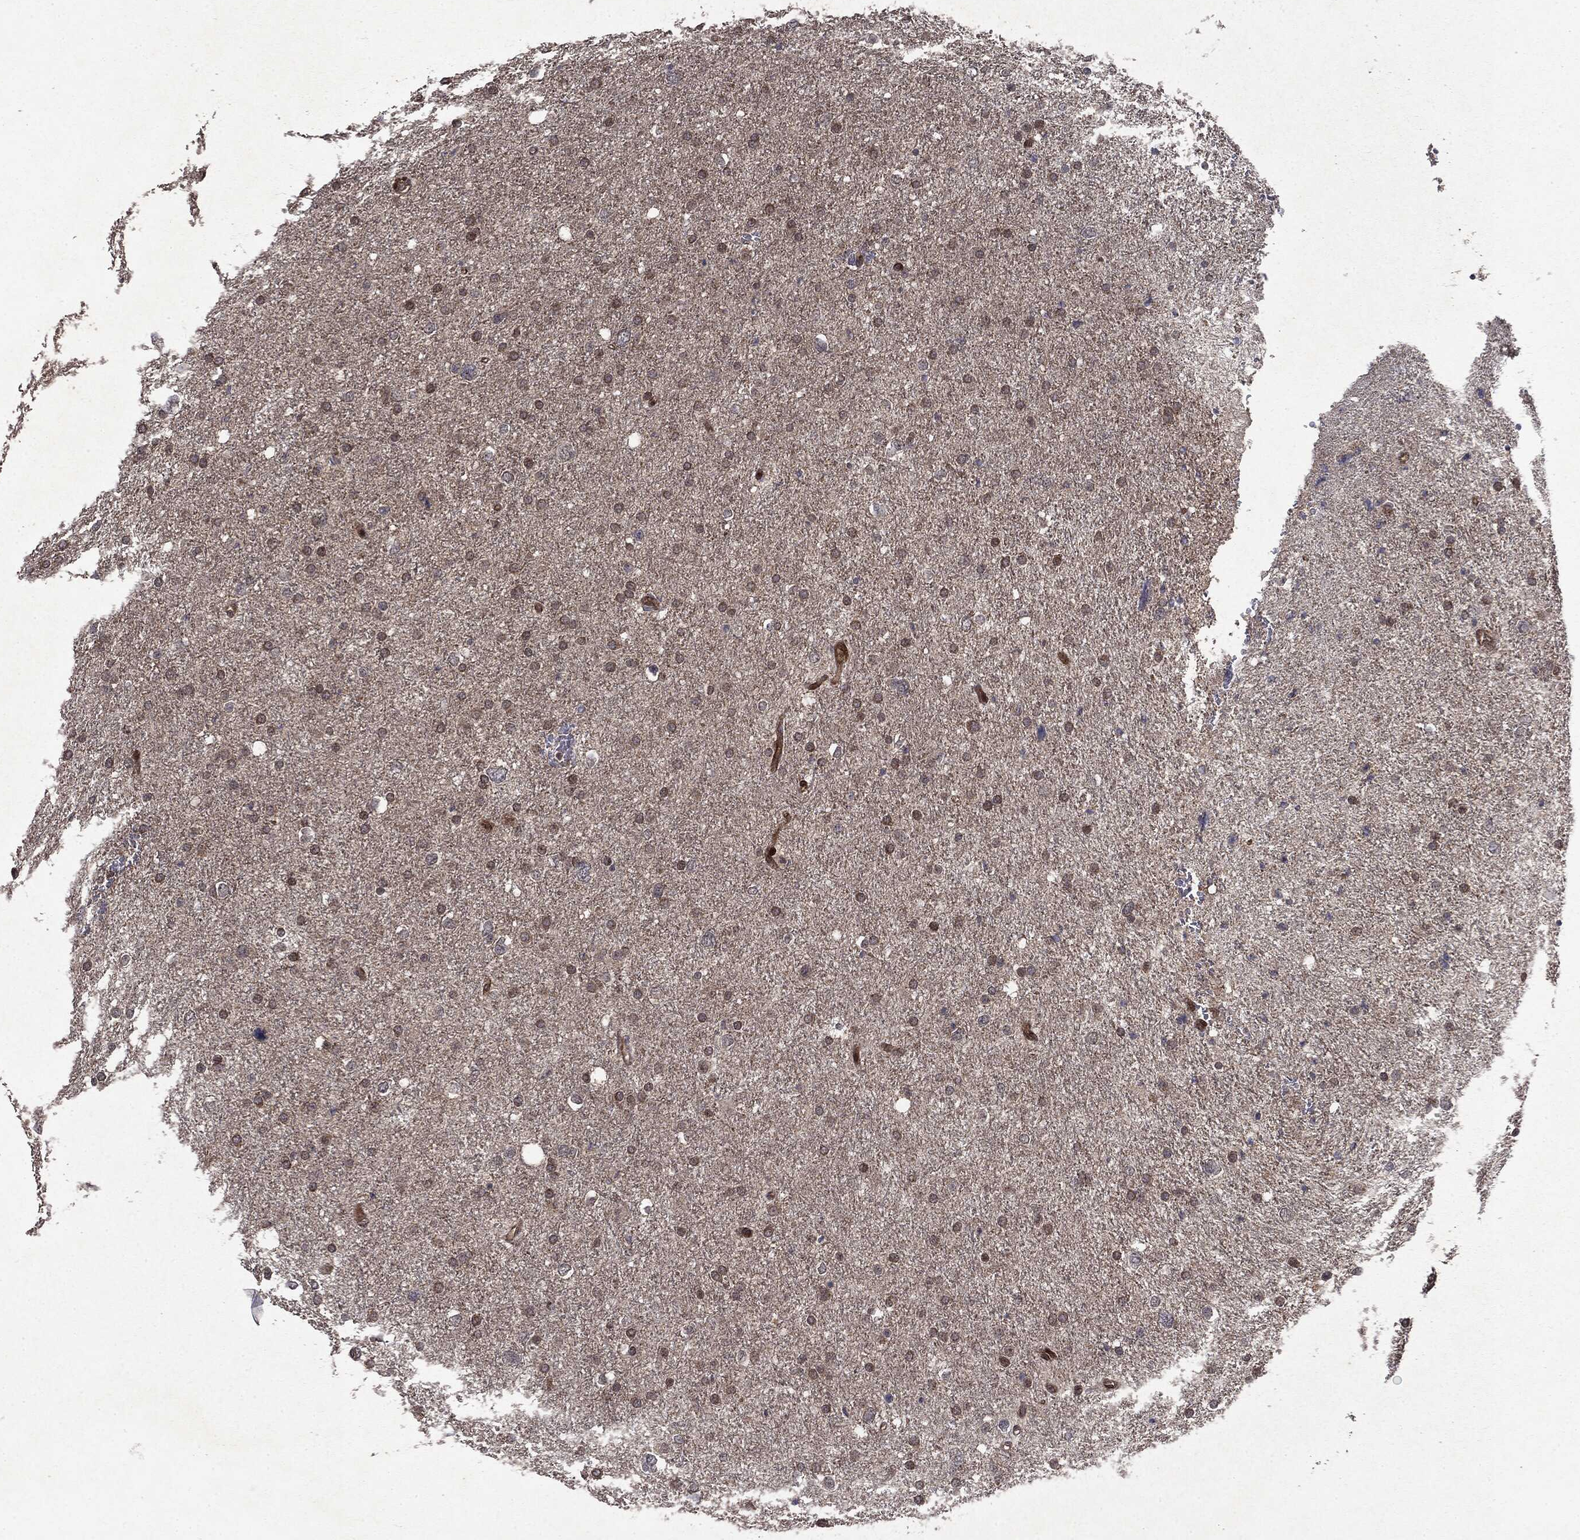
{"staining": {"intensity": "negative", "quantity": "none", "location": "none"}, "tissue": "glioma", "cell_type": "Tumor cells", "image_type": "cancer", "snomed": [{"axis": "morphology", "description": "Glioma, malignant, Low grade"}, {"axis": "topography", "description": "Brain"}], "caption": "The photomicrograph demonstrates no staining of tumor cells in malignant glioma (low-grade). The staining was performed using DAB (3,3'-diaminobenzidine) to visualize the protein expression in brown, while the nuclei were stained in blue with hematoxylin (Magnification: 20x).", "gene": "OTUB1", "patient": {"sex": "female", "age": 37}}